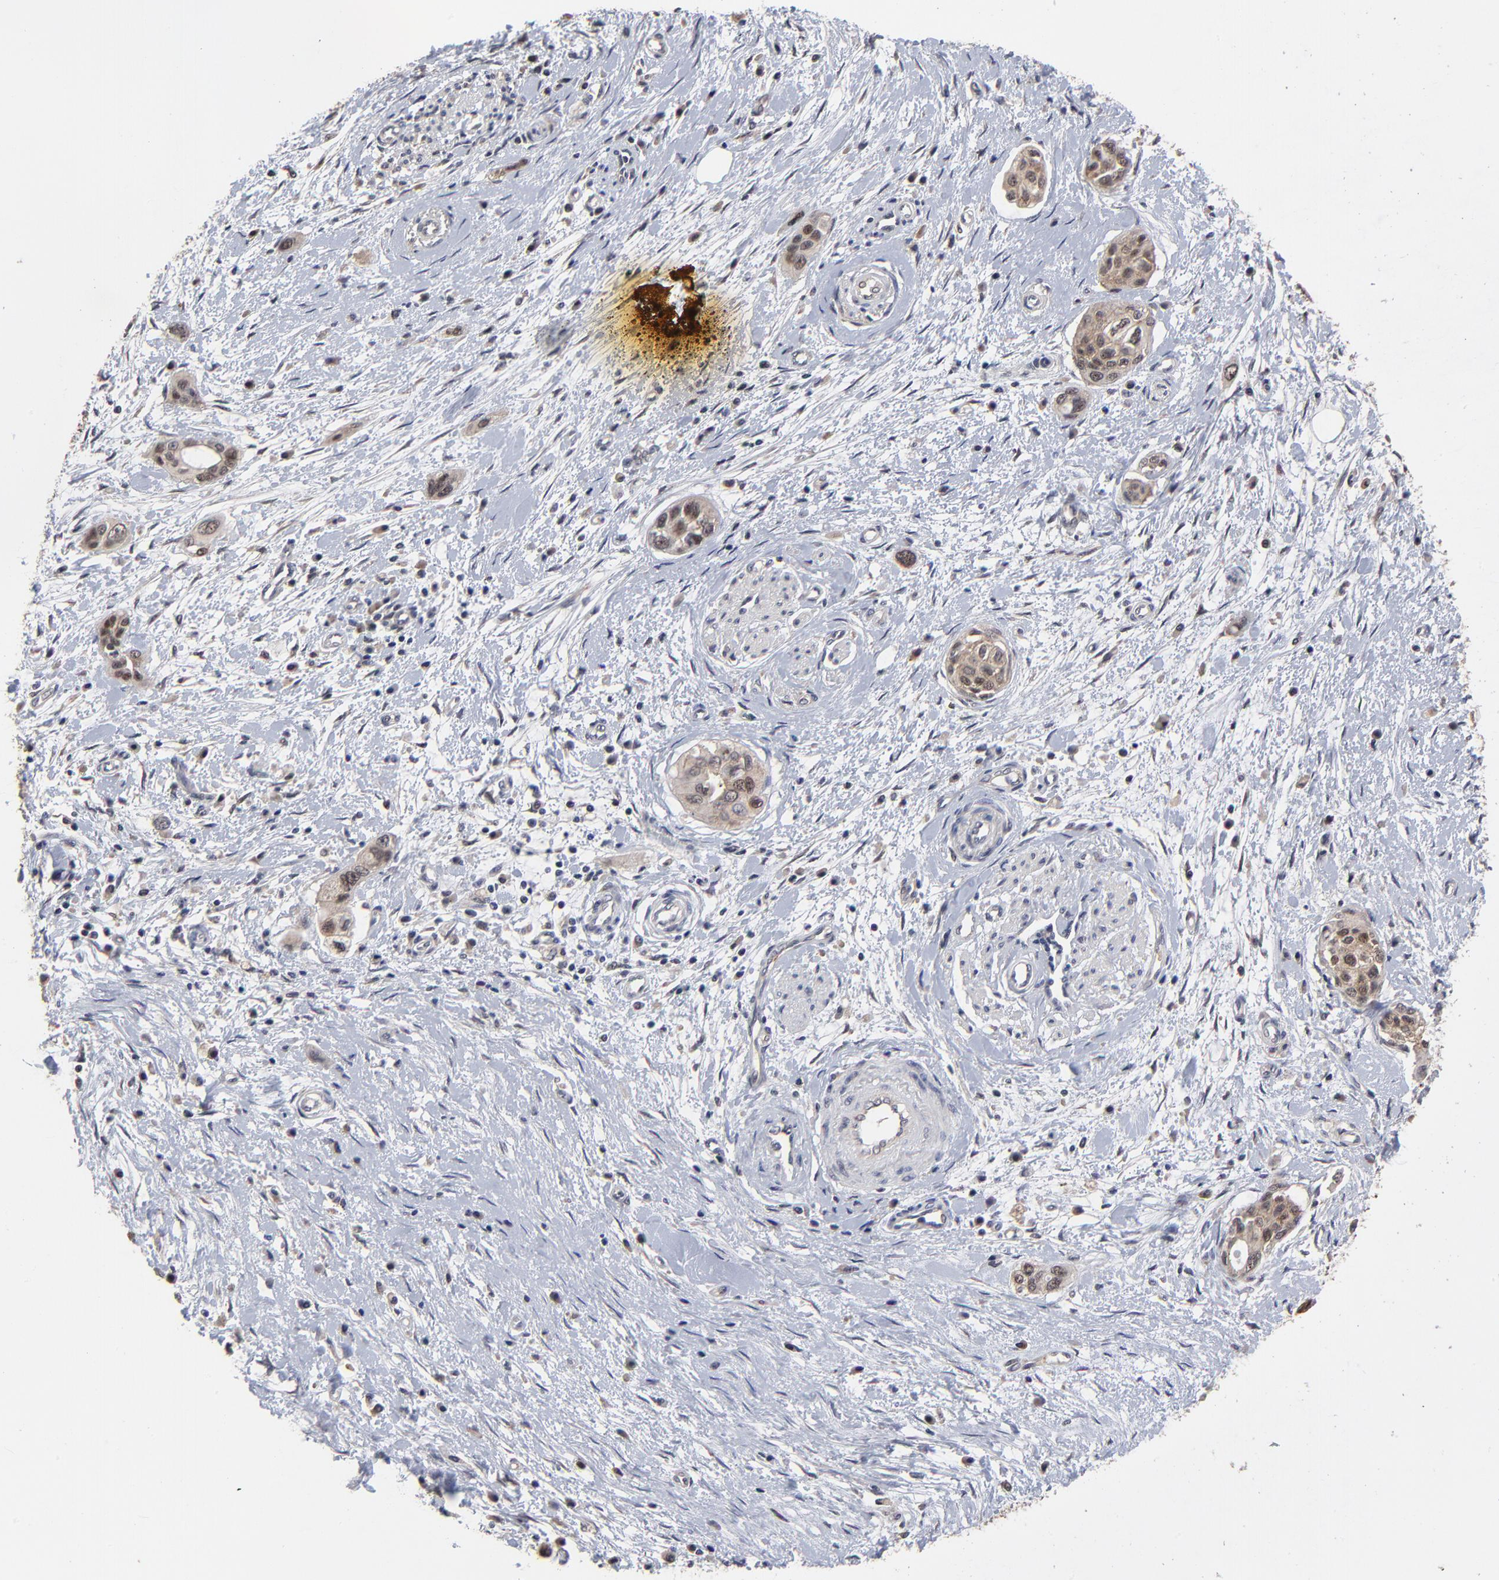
{"staining": {"intensity": "moderate", "quantity": ">75%", "location": "cytoplasmic/membranous"}, "tissue": "pancreatic cancer", "cell_type": "Tumor cells", "image_type": "cancer", "snomed": [{"axis": "morphology", "description": "Adenocarcinoma, NOS"}, {"axis": "topography", "description": "Pancreas"}], "caption": "The photomicrograph reveals a brown stain indicating the presence of a protein in the cytoplasmic/membranous of tumor cells in adenocarcinoma (pancreatic).", "gene": "FRMD8", "patient": {"sex": "female", "age": 60}}